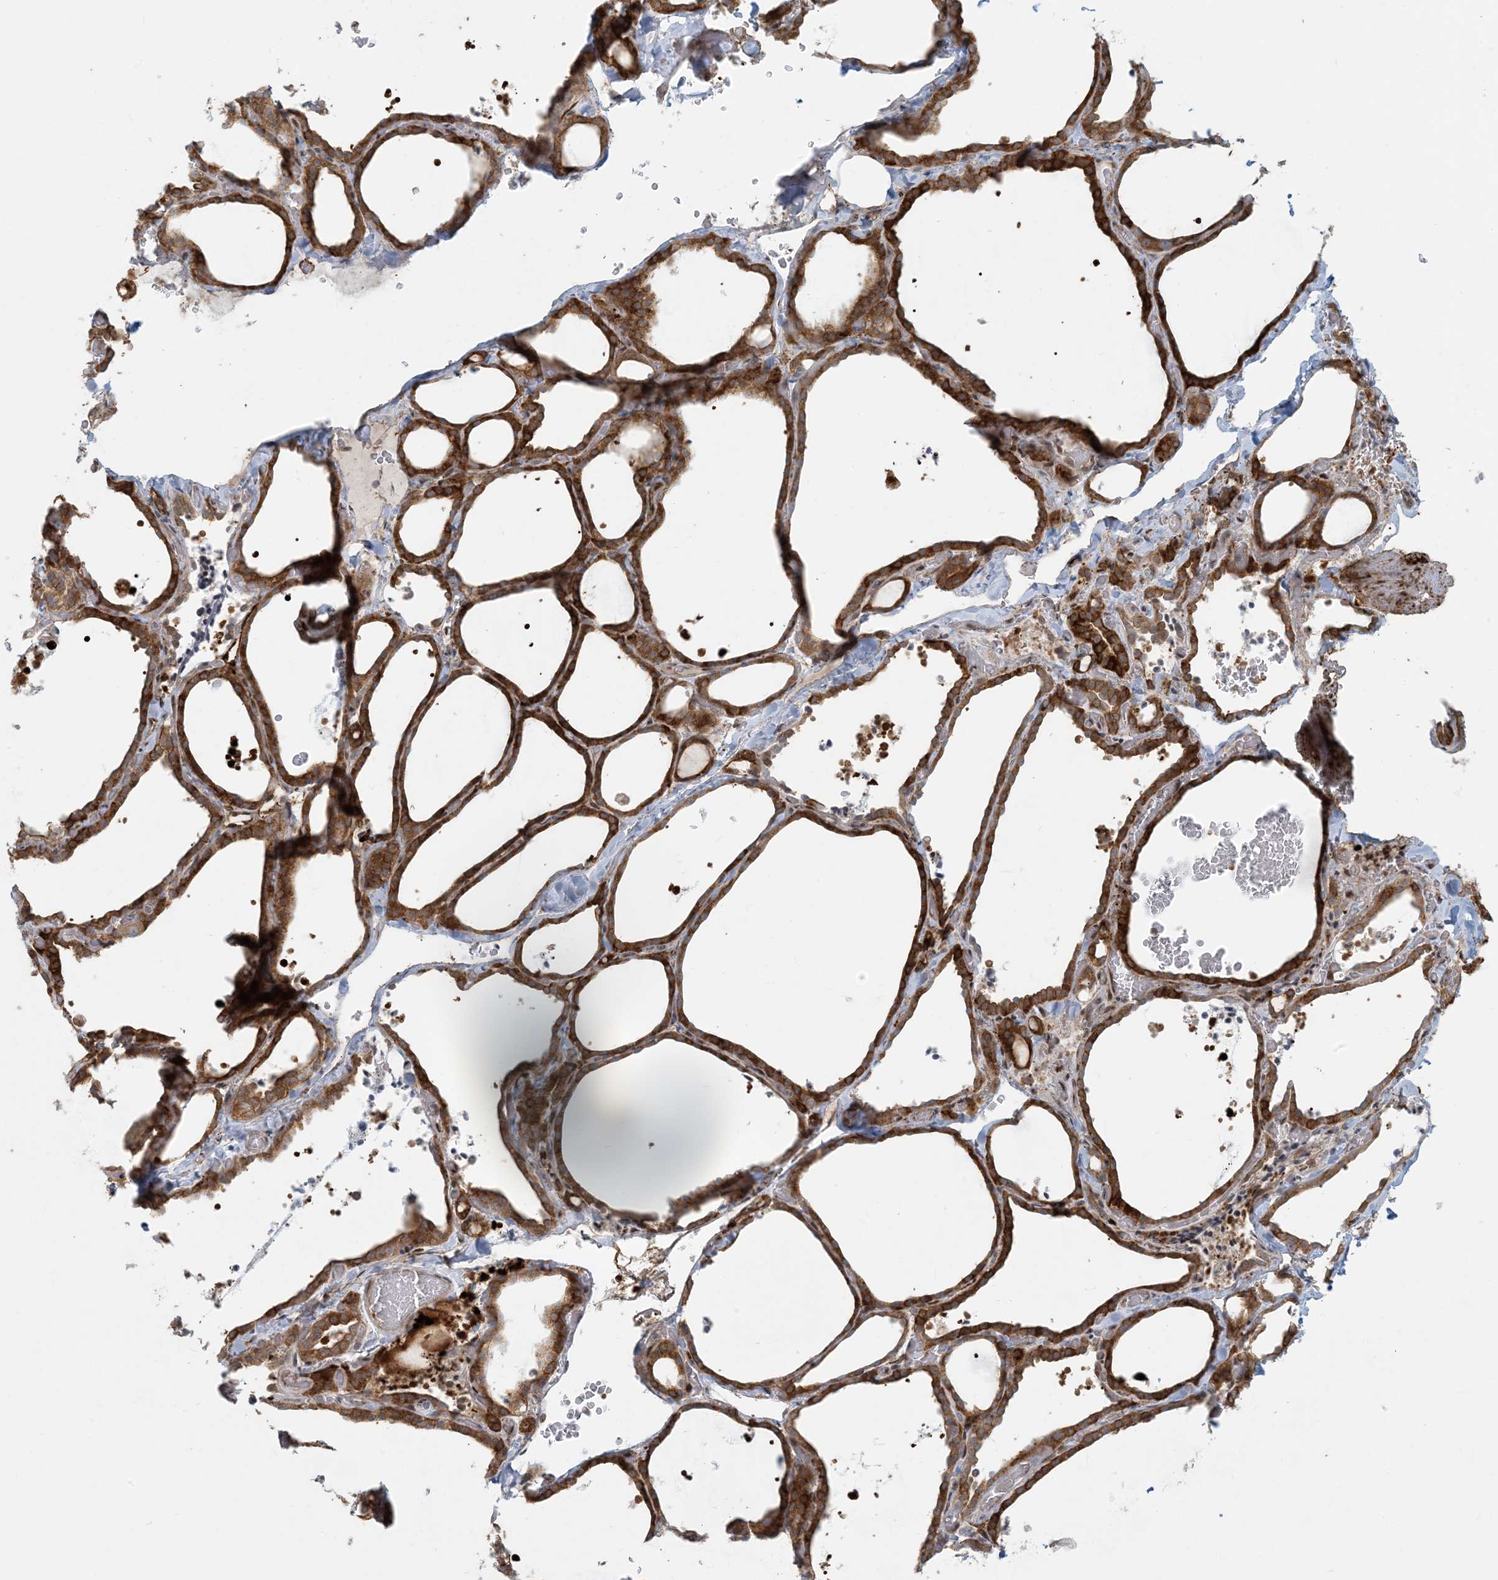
{"staining": {"intensity": "strong", "quantity": ">75%", "location": "cytoplasmic/membranous"}, "tissue": "thyroid gland", "cell_type": "Glandular cells", "image_type": "normal", "snomed": [{"axis": "morphology", "description": "Normal tissue, NOS"}, {"axis": "topography", "description": "Thyroid gland"}], "caption": "The photomicrograph displays a brown stain indicating the presence of a protein in the cytoplasmic/membranous of glandular cells in thyroid gland.", "gene": "BCORL1", "patient": {"sex": "female", "age": 22}}